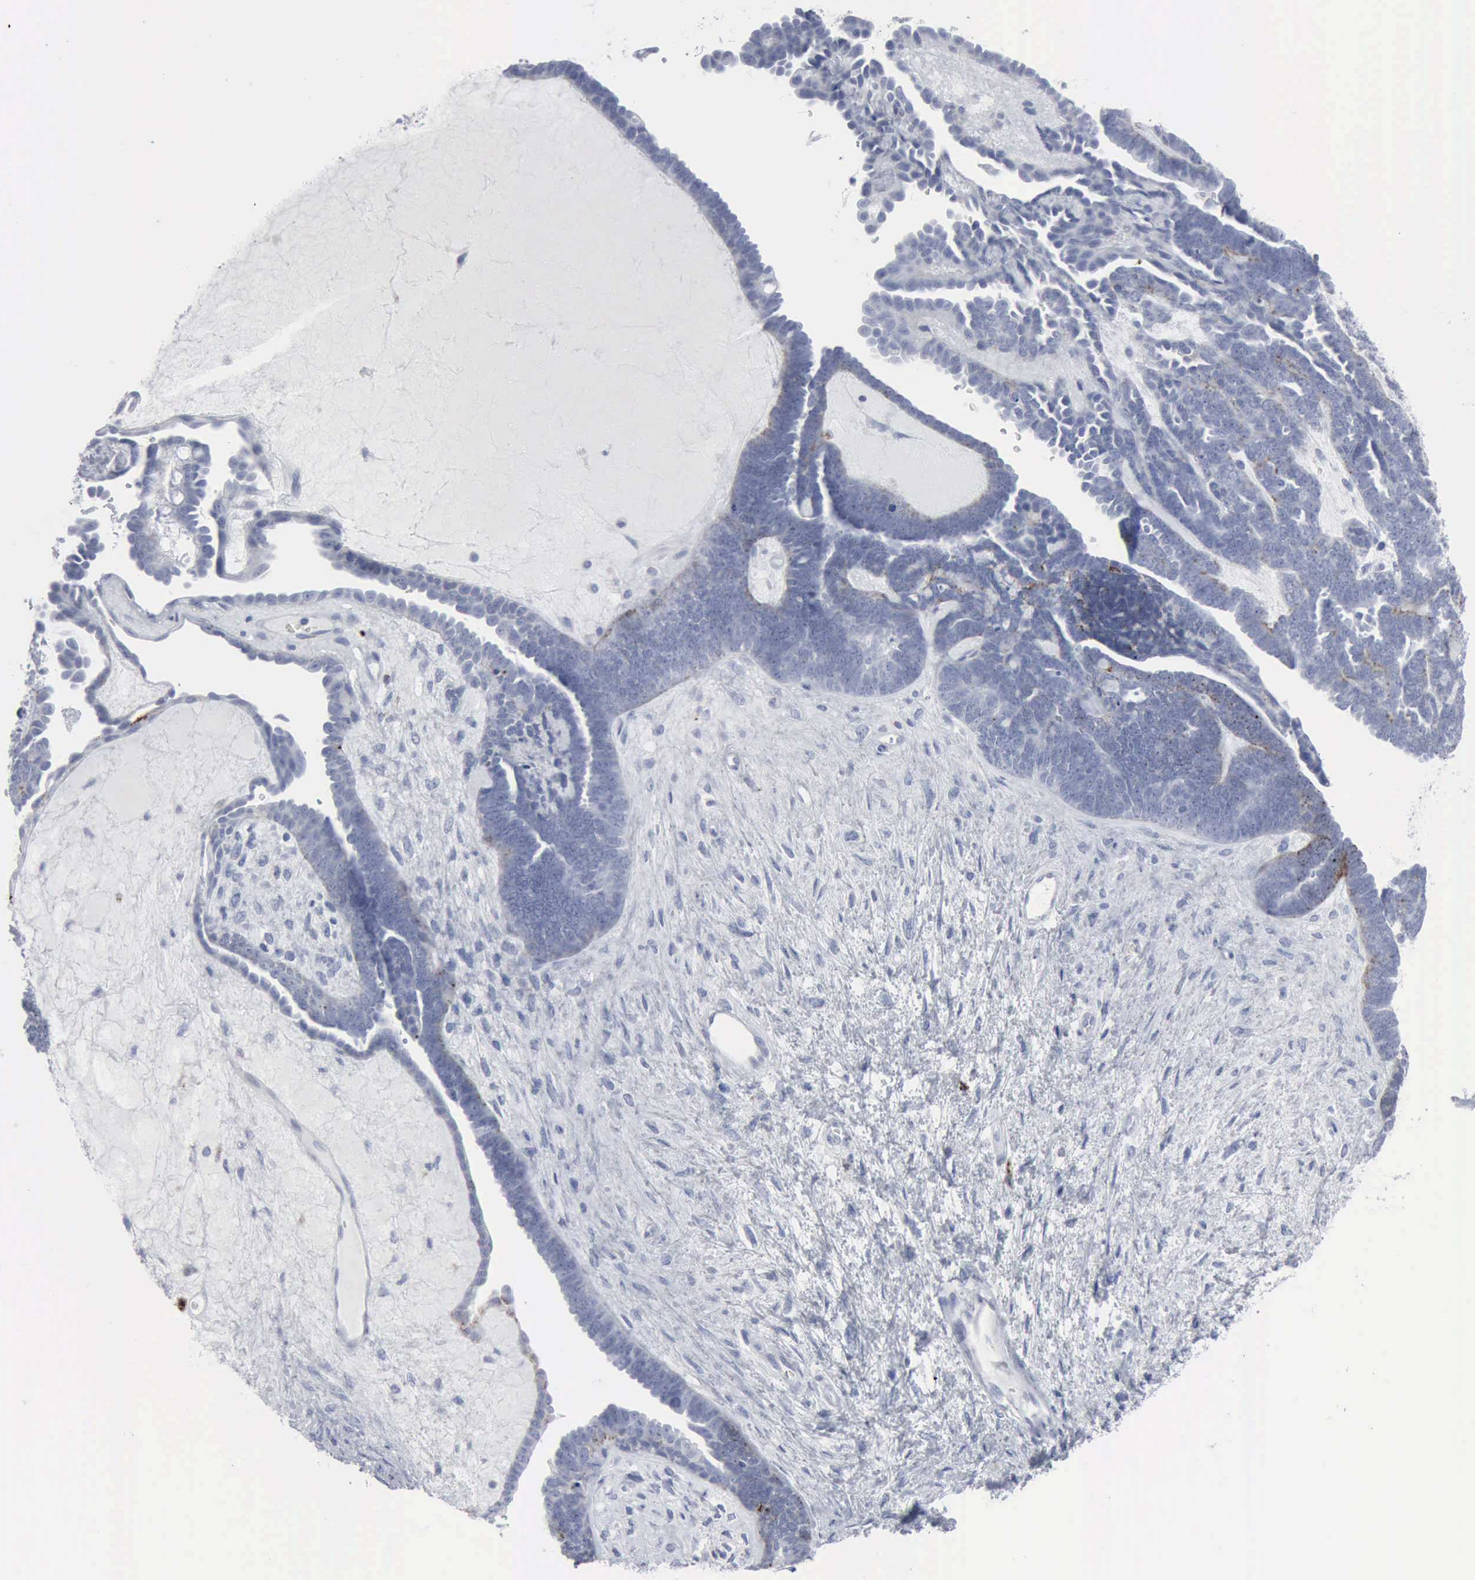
{"staining": {"intensity": "negative", "quantity": "none", "location": "none"}, "tissue": "endometrial cancer", "cell_type": "Tumor cells", "image_type": "cancer", "snomed": [{"axis": "morphology", "description": "Neoplasm, malignant, NOS"}, {"axis": "topography", "description": "Endometrium"}], "caption": "An immunohistochemistry (IHC) image of neoplasm (malignant) (endometrial) is shown. There is no staining in tumor cells of neoplasm (malignant) (endometrial).", "gene": "GLA", "patient": {"sex": "female", "age": 74}}